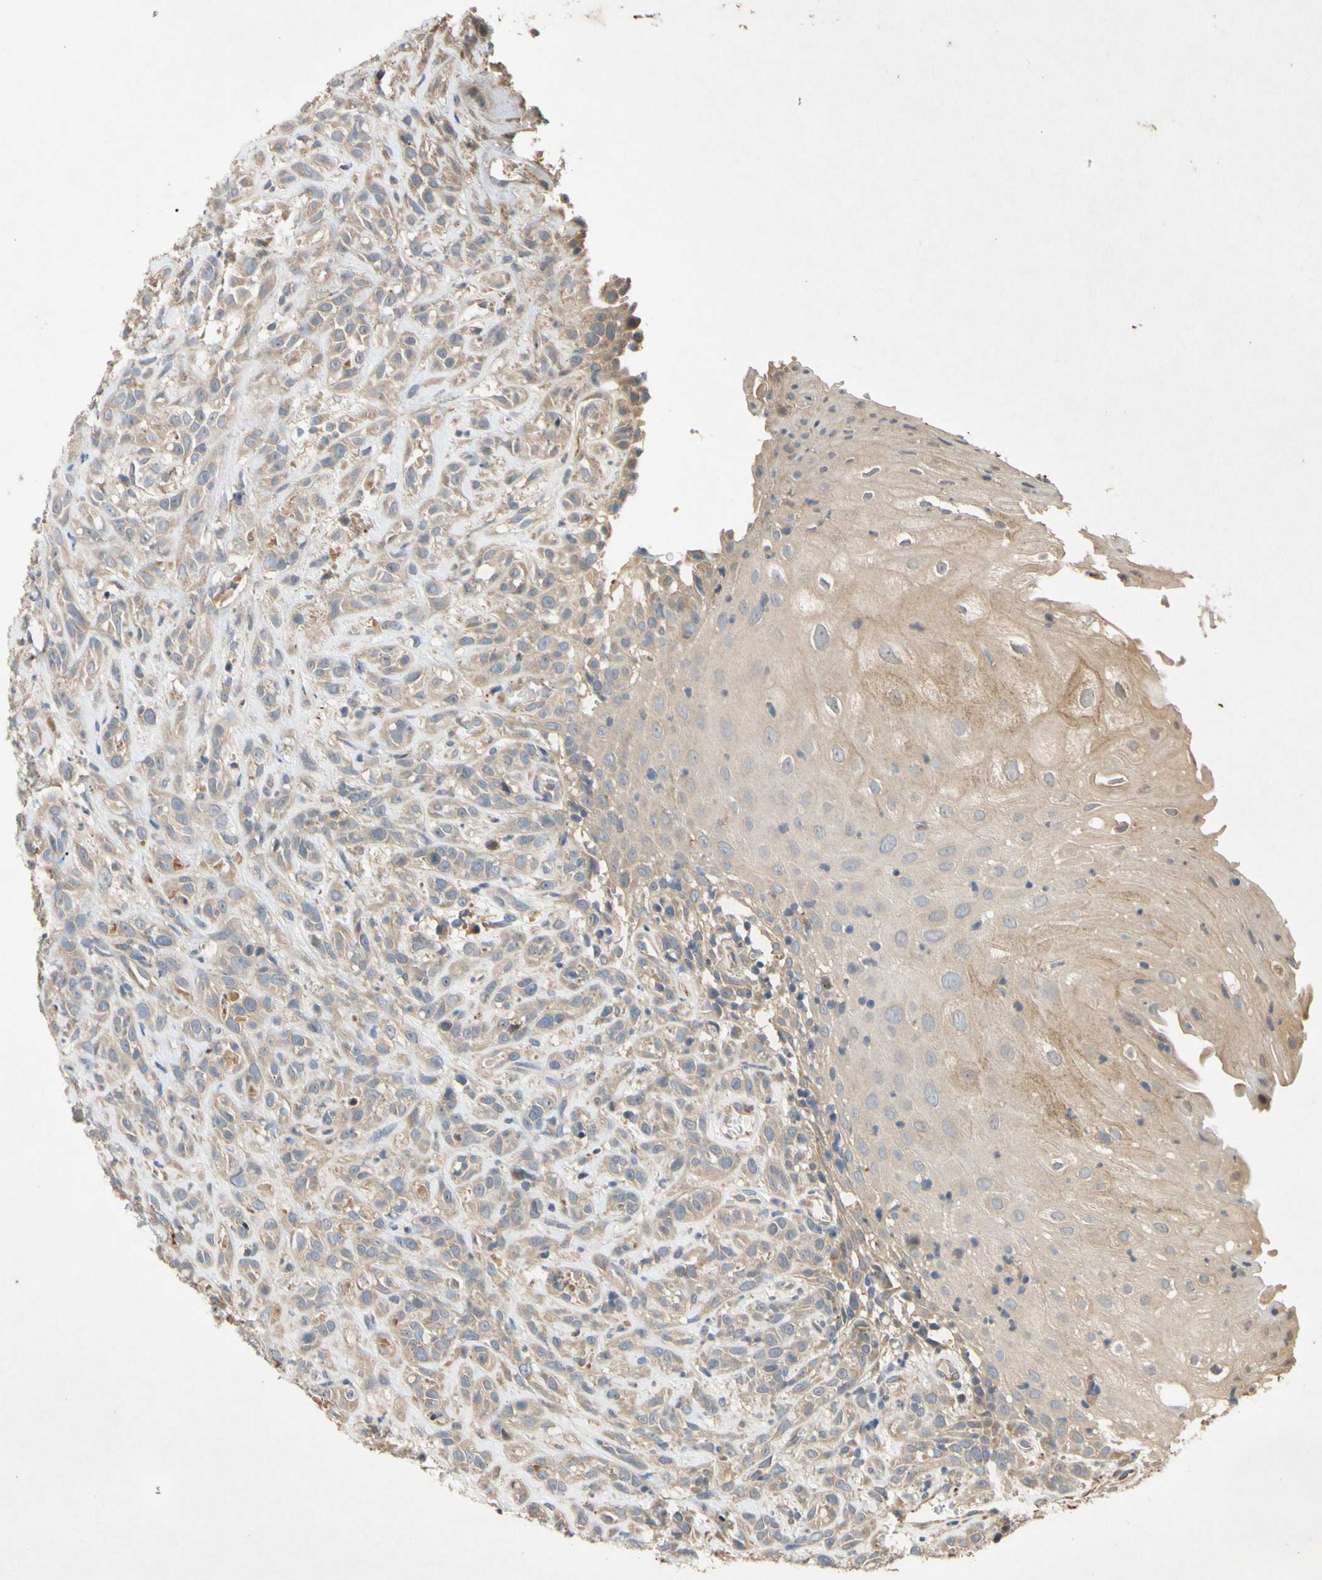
{"staining": {"intensity": "moderate", "quantity": ">75%", "location": "cytoplasmic/membranous"}, "tissue": "head and neck cancer", "cell_type": "Tumor cells", "image_type": "cancer", "snomed": [{"axis": "morphology", "description": "Normal tissue, NOS"}, {"axis": "morphology", "description": "Squamous cell carcinoma, NOS"}, {"axis": "topography", "description": "Cartilage tissue"}, {"axis": "topography", "description": "Head-Neck"}], "caption": "Immunohistochemical staining of head and neck squamous cell carcinoma reveals medium levels of moderate cytoplasmic/membranous positivity in about >75% of tumor cells.", "gene": "PARD6A", "patient": {"sex": "male", "age": 62}}